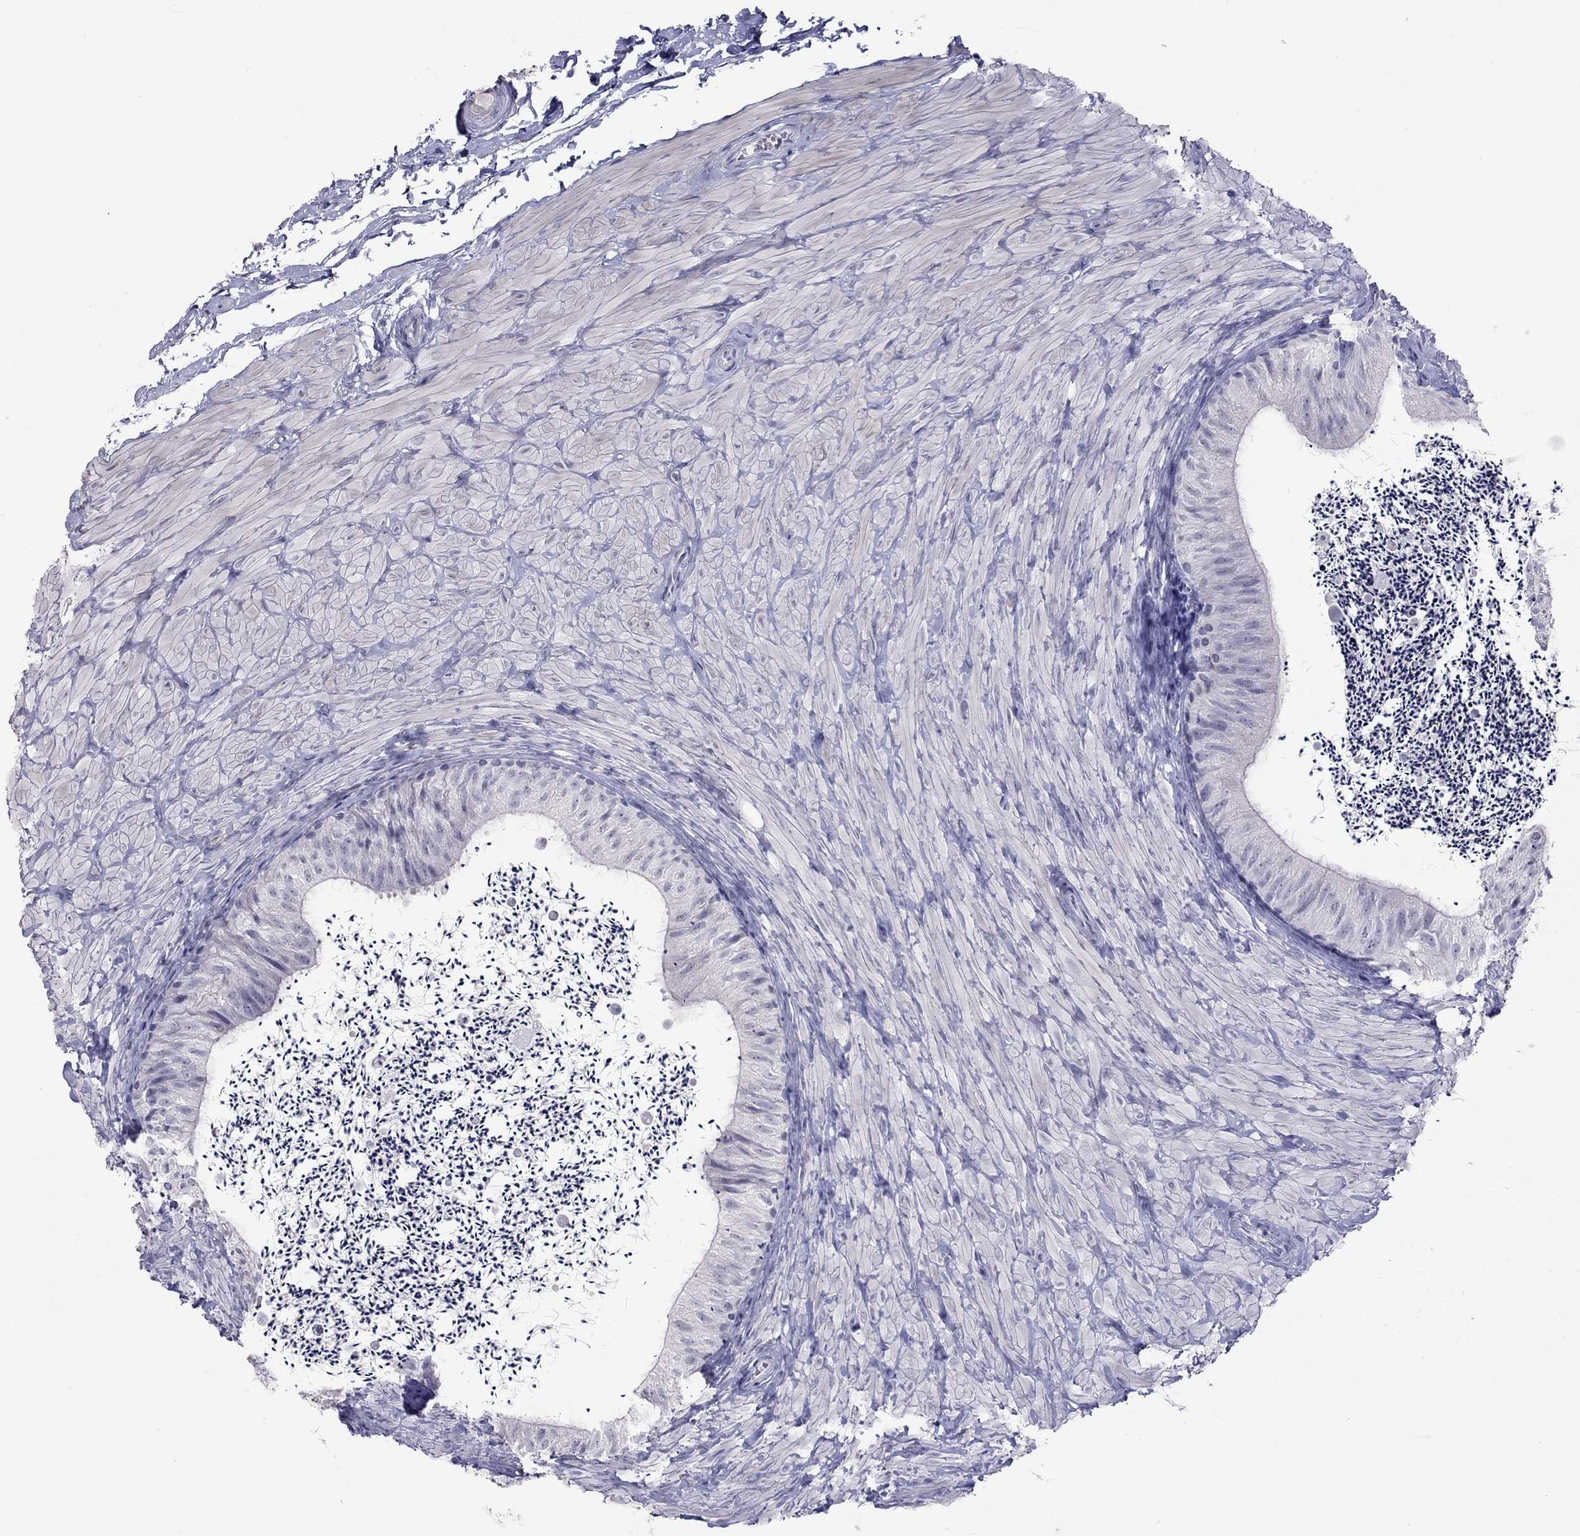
{"staining": {"intensity": "negative", "quantity": "none", "location": "none"}, "tissue": "epididymis", "cell_type": "Glandular cells", "image_type": "normal", "snomed": [{"axis": "morphology", "description": "Normal tissue, NOS"}, {"axis": "topography", "description": "Epididymis"}], "caption": "Unremarkable epididymis was stained to show a protein in brown. There is no significant staining in glandular cells. Nuclei are stained in blue.", "gene": "MUC16", "patient": {"sex": "male", "age": 32}}